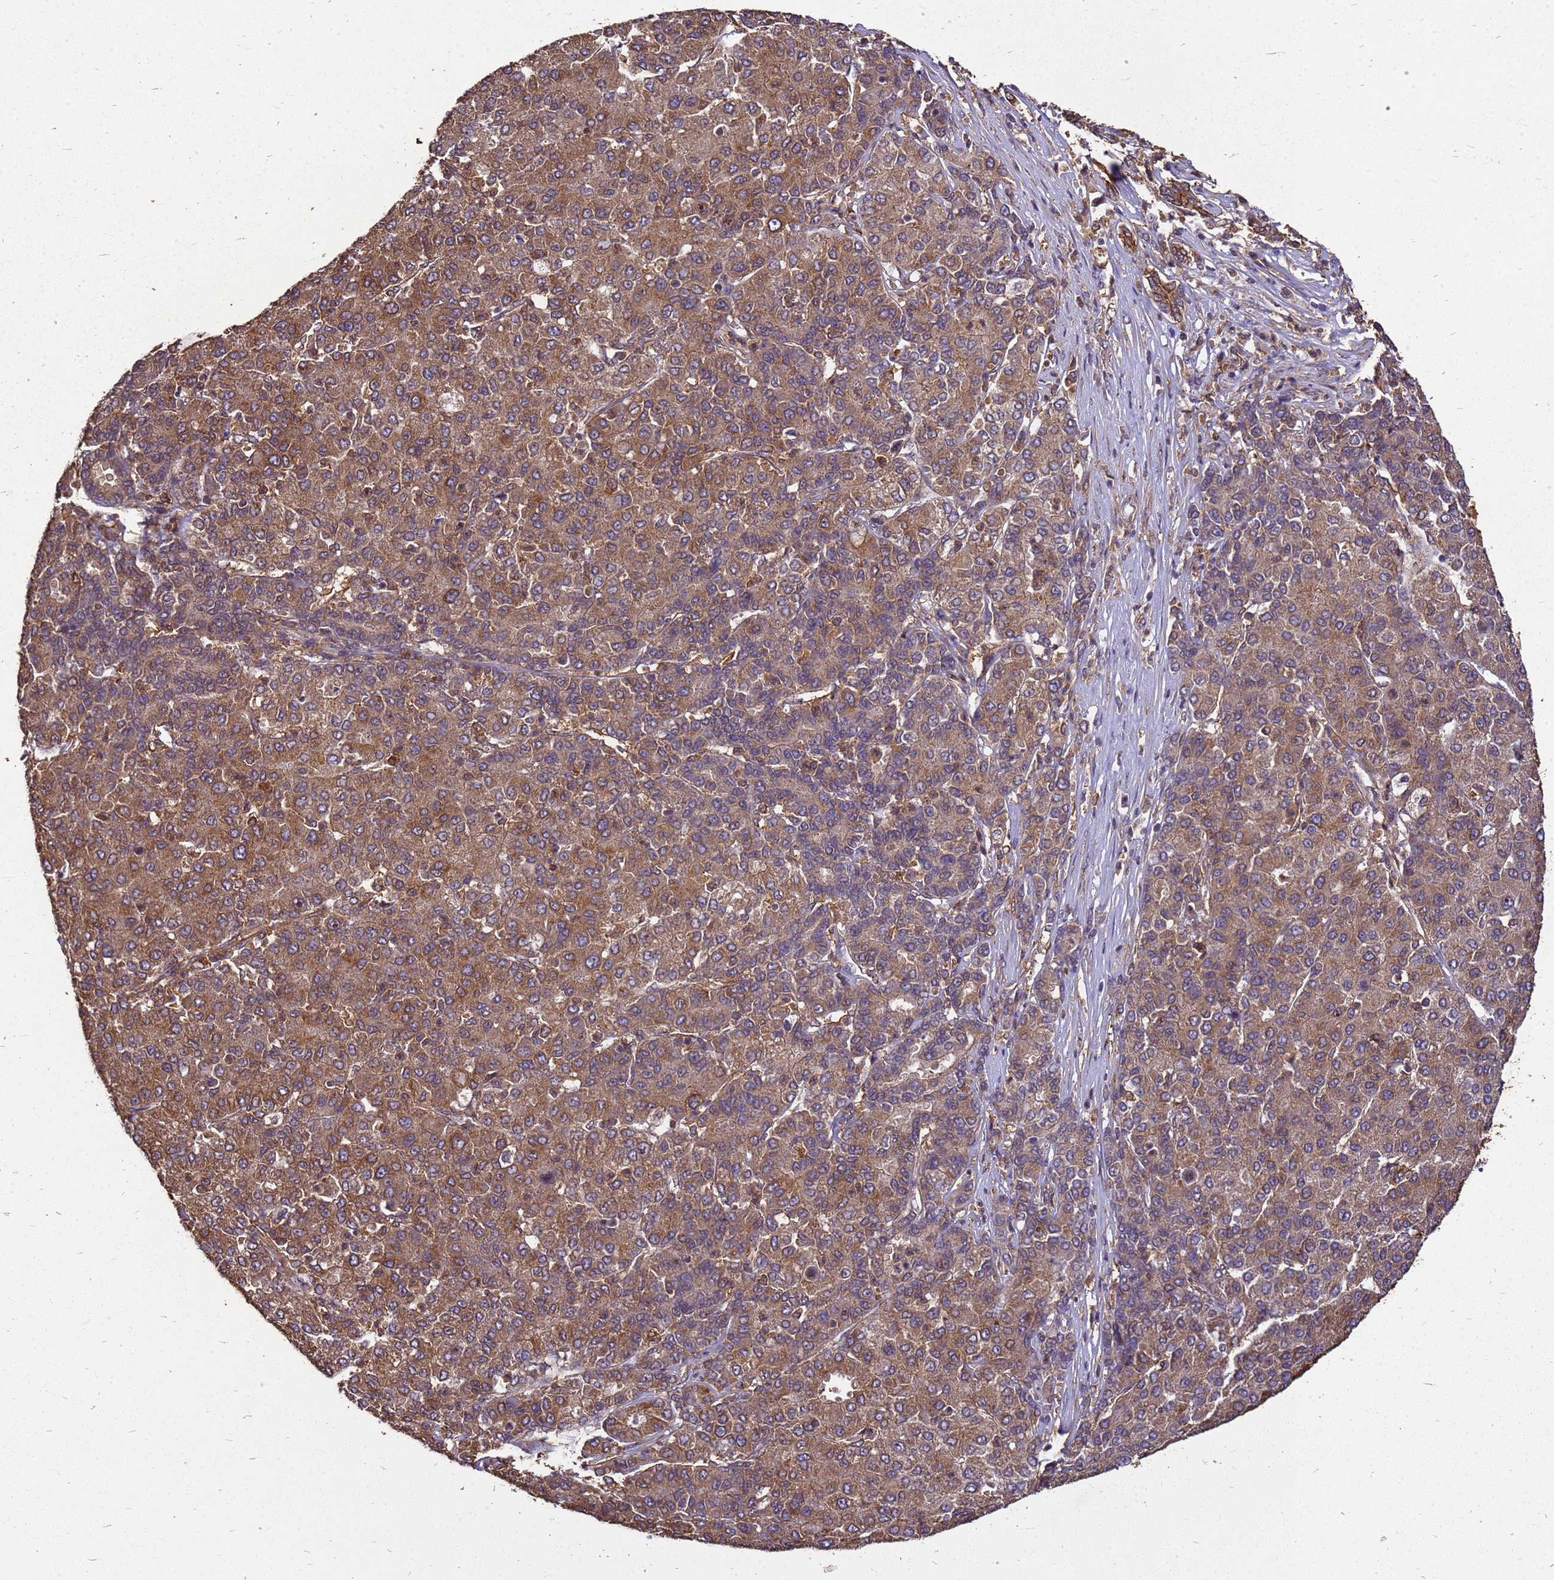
{"staining": {"intensity": "moderate", "quantity": ">75%", "location": "cytoplasmic/membranous"}, "tissue": "liver cancer", "cell_type": "Tumor cells", "image_type": "cancer", "snomed": [{"axis": "morphology", "description": "Carcinoma, Hepatocellular, NOS"}, {"axis": "topography", "description": "Liver"}], "caption": "High-power microscopy captured an IHC histopathology image of liver cancer (hepatocellular carcinoma), revealing moderate cytoplasmic/membranous staining in about >75% of tumor cells. (Stains: DAB in brown, nuclei in blue, Microscopy: brightfield microscopy at high magnification).", "gene": "ZNF618", "patient": {"sex": "male", "age": 65}}